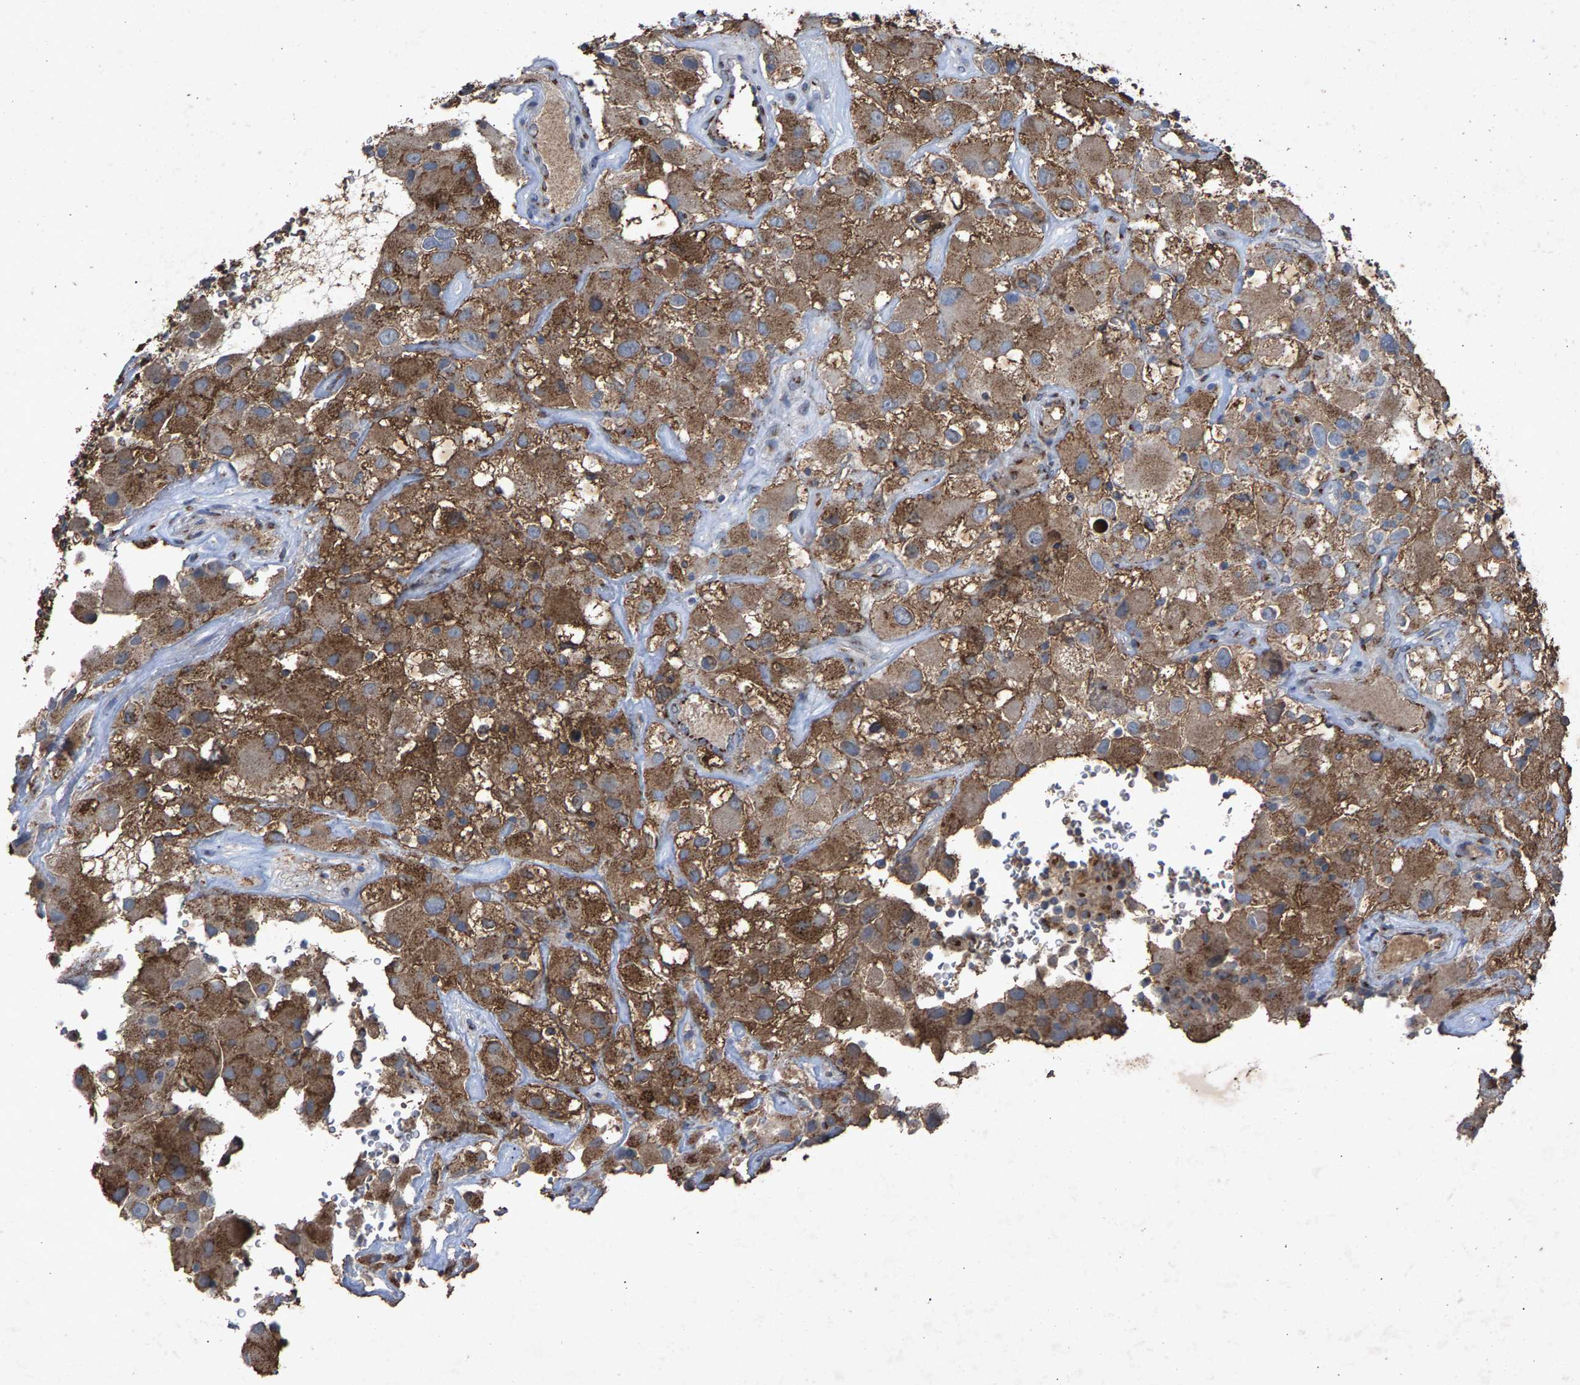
{"staining": {"intensity": "moderate", "quantity": ">75%", "location": "cytoplasmic/membranous"}, "tissue": "renal cancer", "cell_type": "Tumor cells", "image_type": "cancer", "snomed": [{"axis": "morphology", "description": "Adenocarcinoma, NOS"}, {"axis": "topography", "description": "Kidney"}], "caption": "The micrograph exhibits immunohistochemical staining of adenocarcinoma (renal). There is moderate cytoplasmic/membranous positivity is present in about >75% of tumor cells. The protein is stained brown, and the nuclei are stained in blue (DAB IHC with brightfield microscopy, high magnification).", "gene": "MAN2A1", "patient": {"sex": "female", "age": 52}}